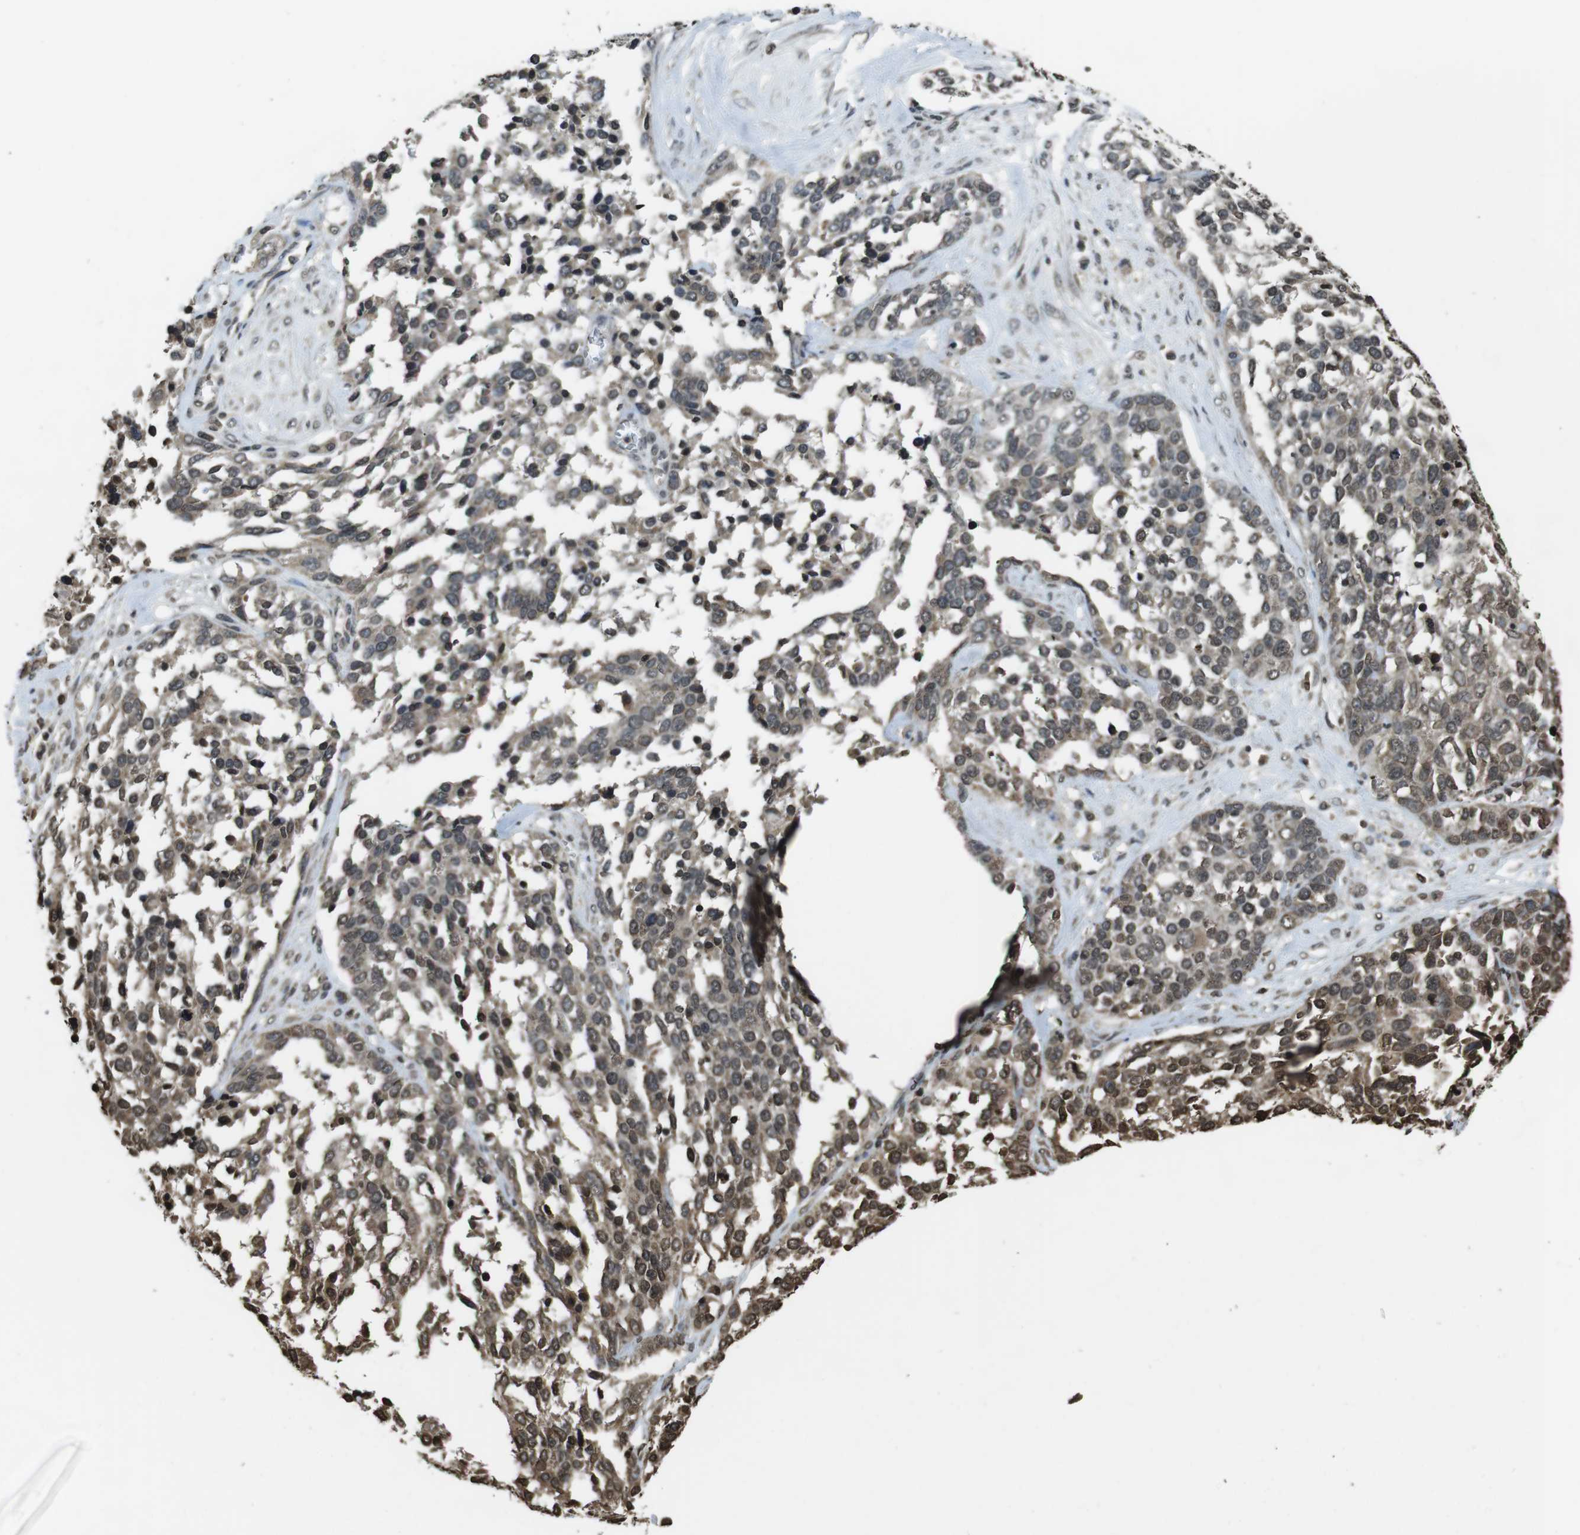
{"staining": {"intensity": "moderate", "quantity": "25%-75%", "location": "nuclear"}, "tissue": "ovarian cancer", "cell_type": "Tumor cells", "image_type": "cancer", "snomed": [{"axis": "morphology", "description": "Cystadenocarcinoma, serous, NOS"}, {"axis": "topography", "description": "Ovary"}], "caption": "This micrograph demonstrates immunohistochemistry (IHC) staining of ovarian cancer (serous cystadenocarcinoma), with medium moderate nuclear positivity in about 25%-75% of tumor cells.", "gene": "MAF", "patient": {"sex": "female", "age": 44}}